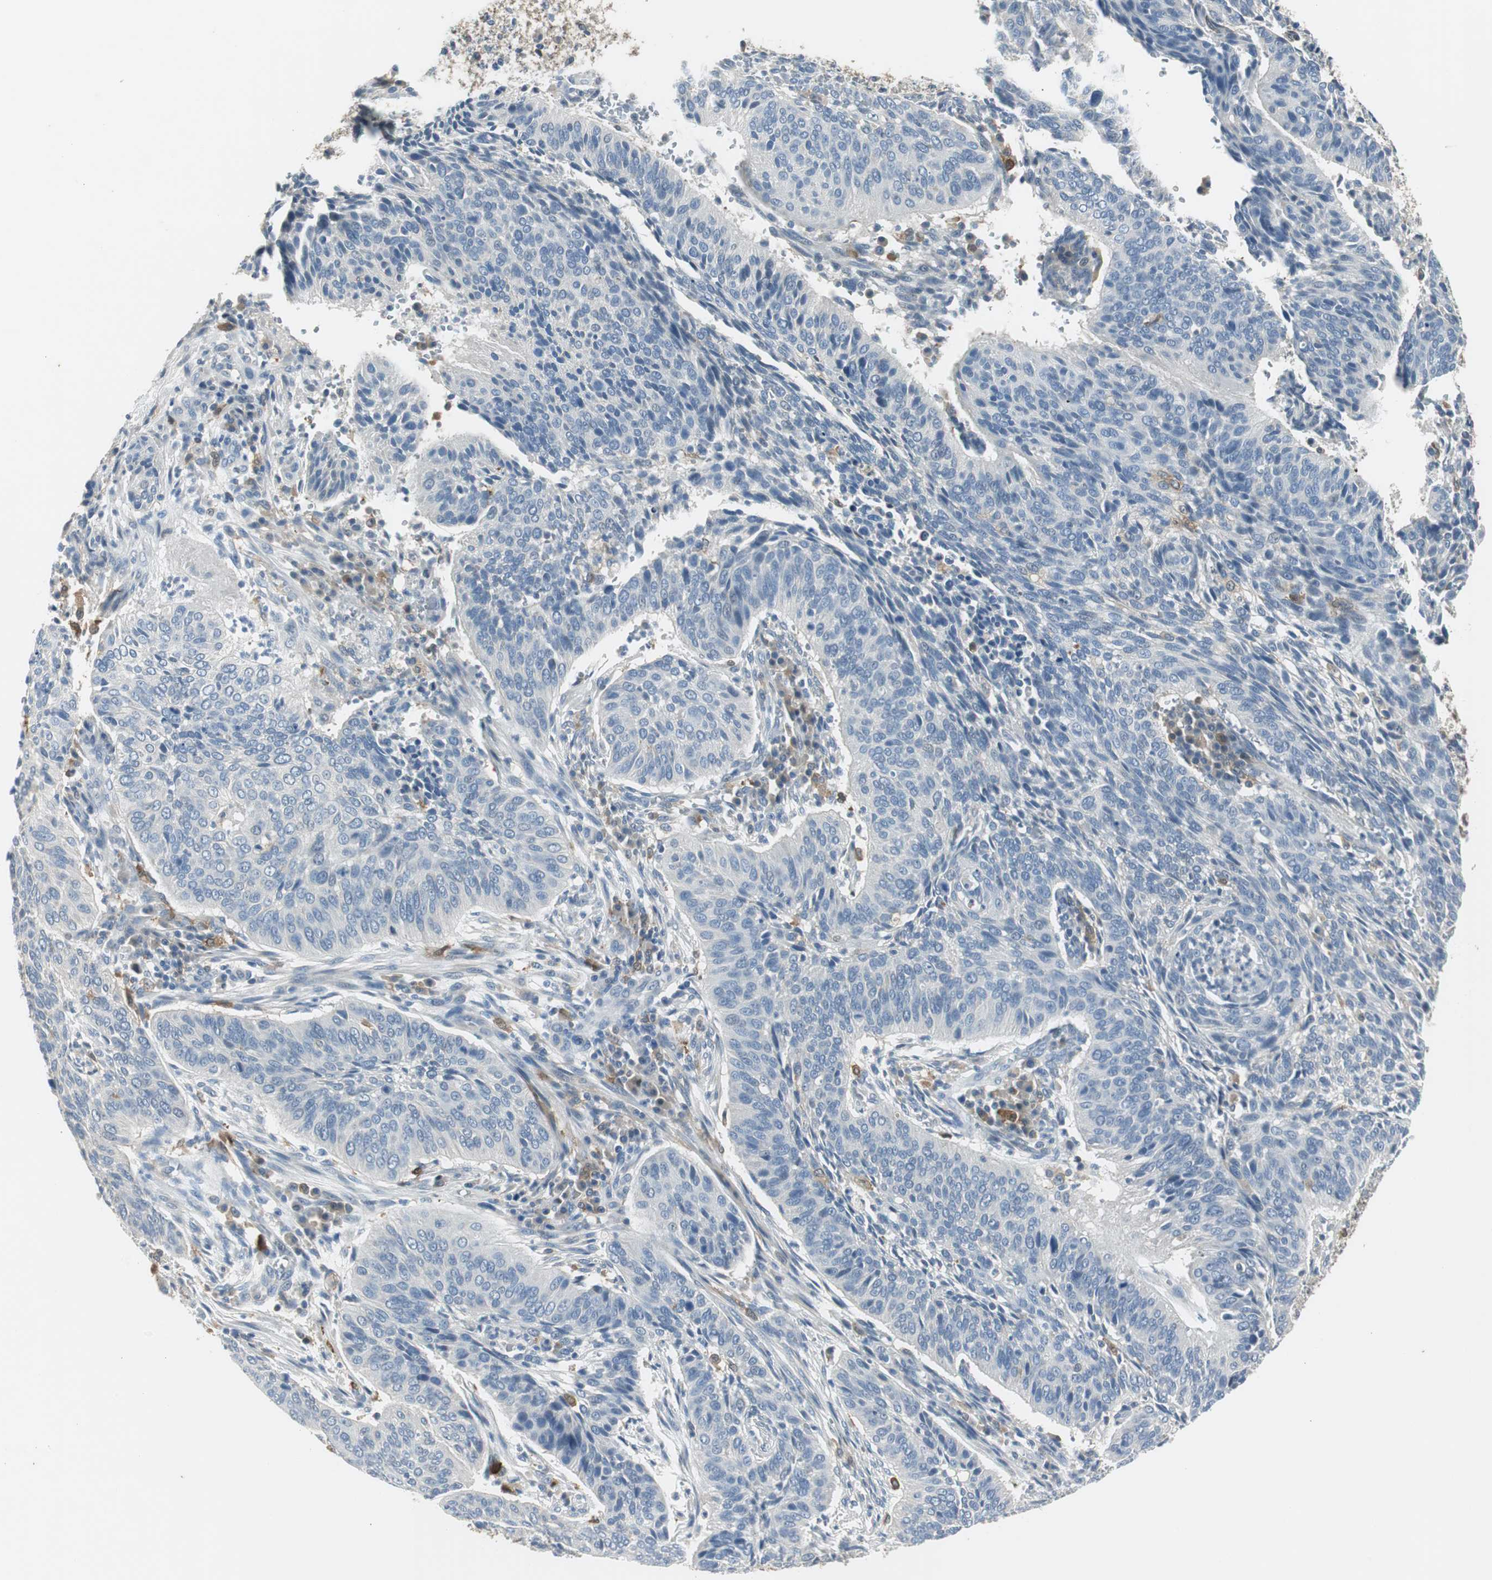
{"staining": {"intensity": "negative", "quantity": "none", "location": "none"}, "tissue": "cervical cancer", "cell_type": "Tumor cells", "image_type": "cancer", "snomed": [{"axis": "morphology", "description": "Squamous cell carcinoma, NOS"}, {"axis": "topography", "description": "Cervix"}], "caption": "The histopathology image demonstrates no significant expression in tumor cells of squamous cell carcinoma (cervical).", "gene": "MSTO1", "patient": {"sex": "female", "age": 39}}